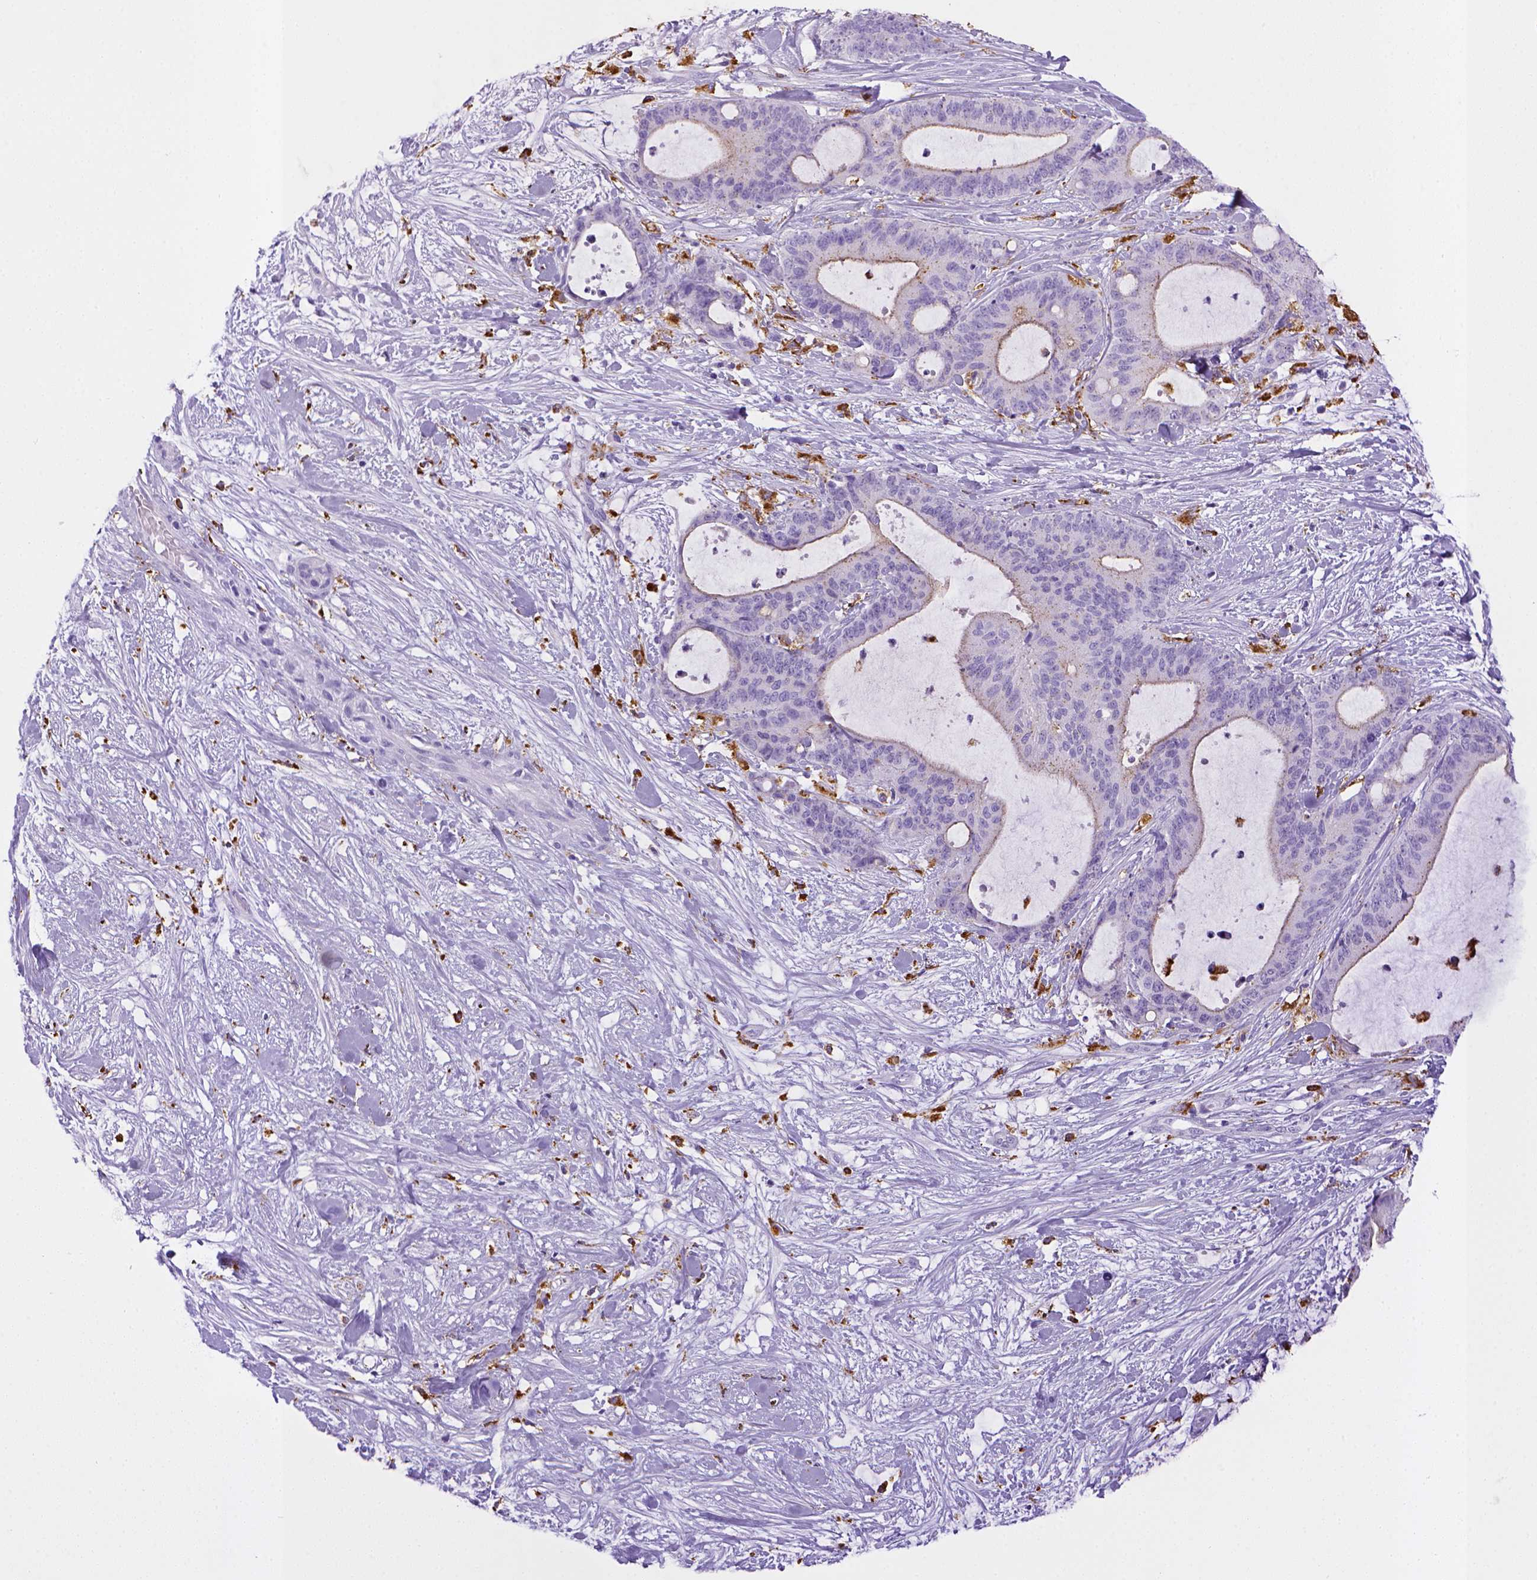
{"staining": {"intensity": "negative", "quantity": "none", "location": "none"}, "tissue": "liver cancer", "cell_type": "Tumor cells", "image_type": "cancer", "snomed": [{"axis": "morphology", "description": "Cholangiocarcinoma"}, {"axis": "topography", "description": "Liver"}], "caption": "A micrograph of cholangiocarcinoma (liver) stained for a protein reveals no brown staining in tumor cells.", "gene": "CD68", "patient": {"sex": "female", "age": 73}}